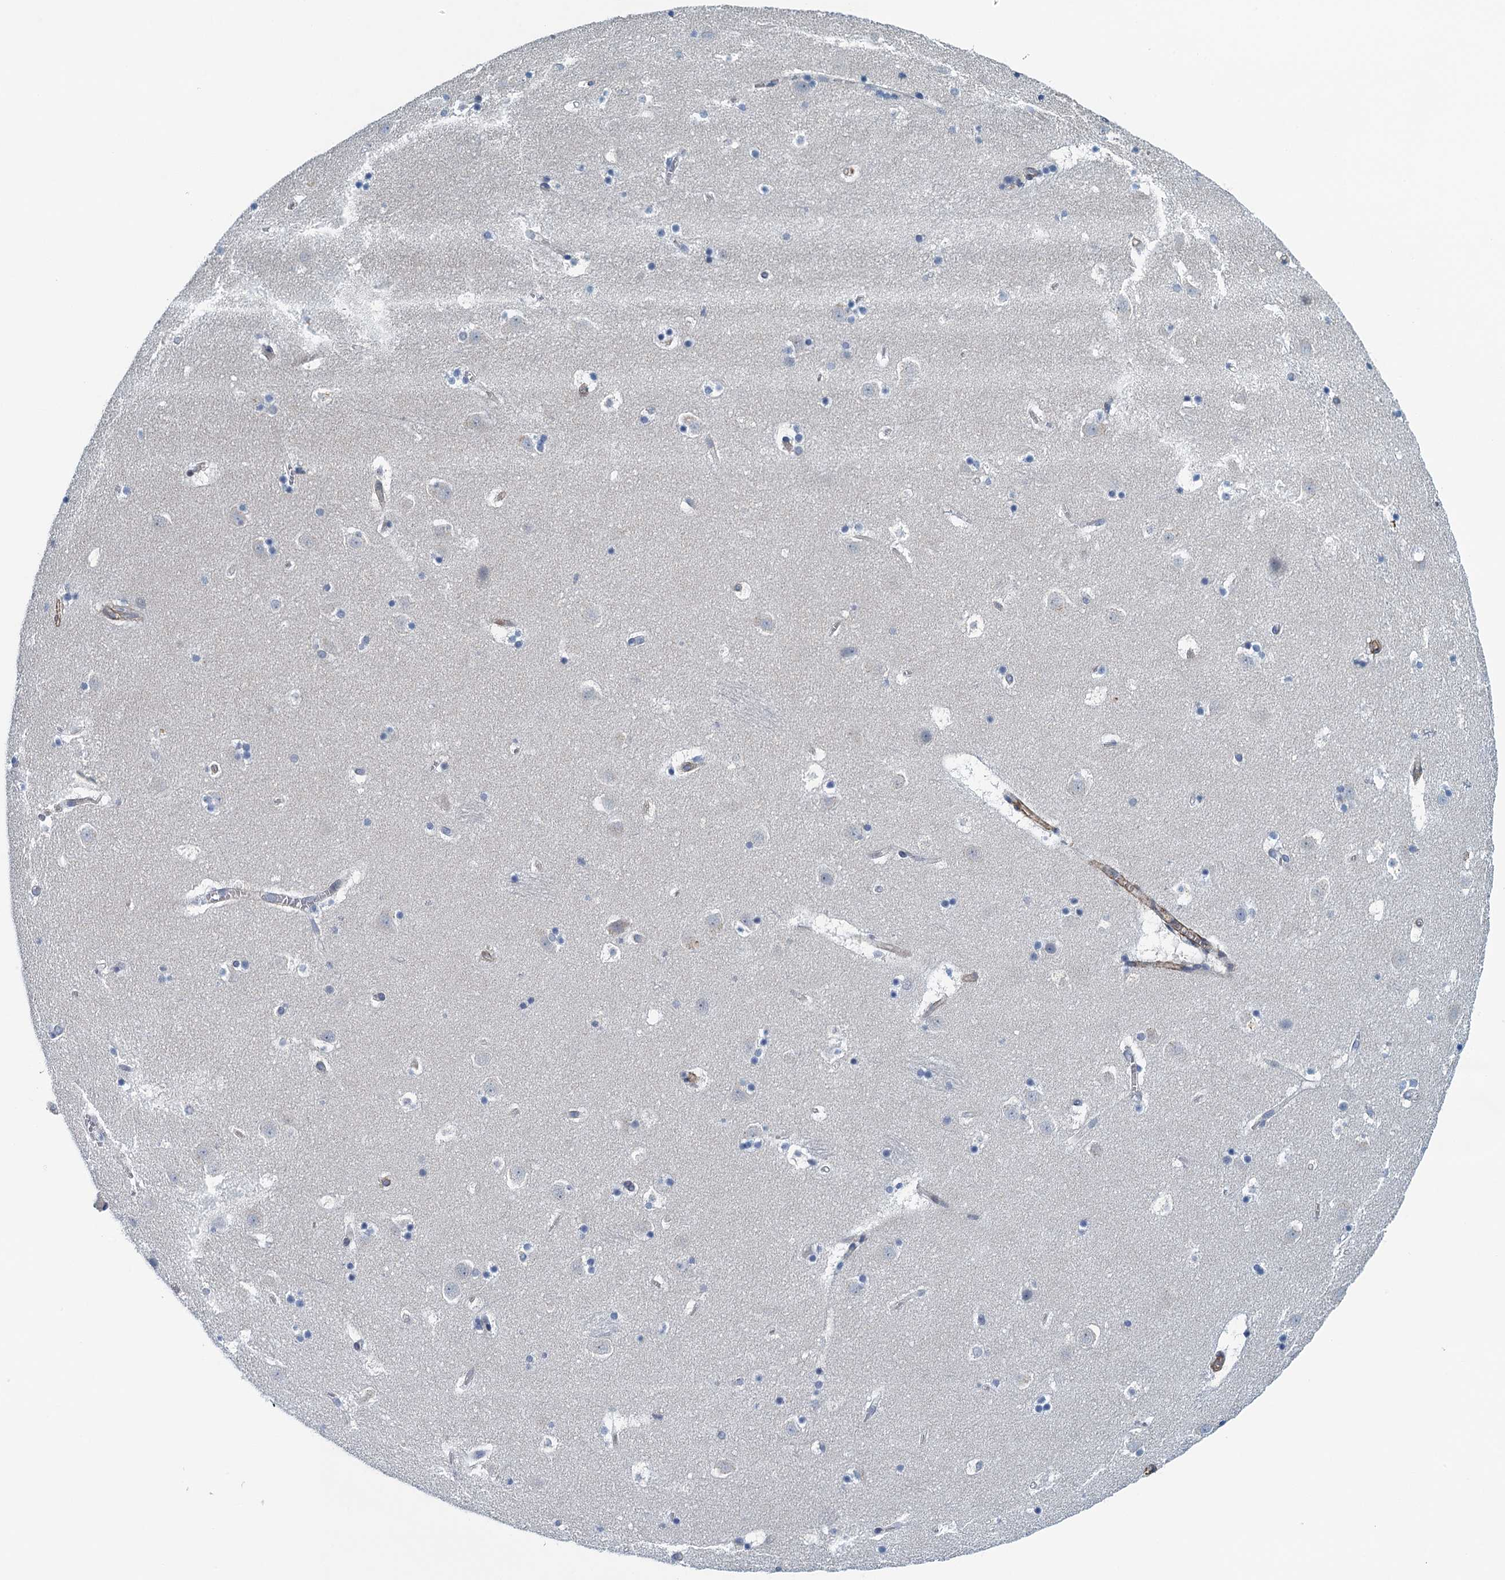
{"staining": {"intensity": "negative", "quantity": "none", "location": "none"}, "tissue": "caudate", "cell_type": "Glial cells", "image_type": "normal", "snomed": [{"axis": "morphology", "description": "Normal tissue, NOS"}, {"axis": "topography", "description": "Lateral ventricle wall"}], "caption": "Immunohistochemistry (IHC) of normal caudate demonstrates no expression in glial cells. Nuclei are stained in blue.", "gene": "ALG2", "patient": {"sex": "male", "age": 45}}